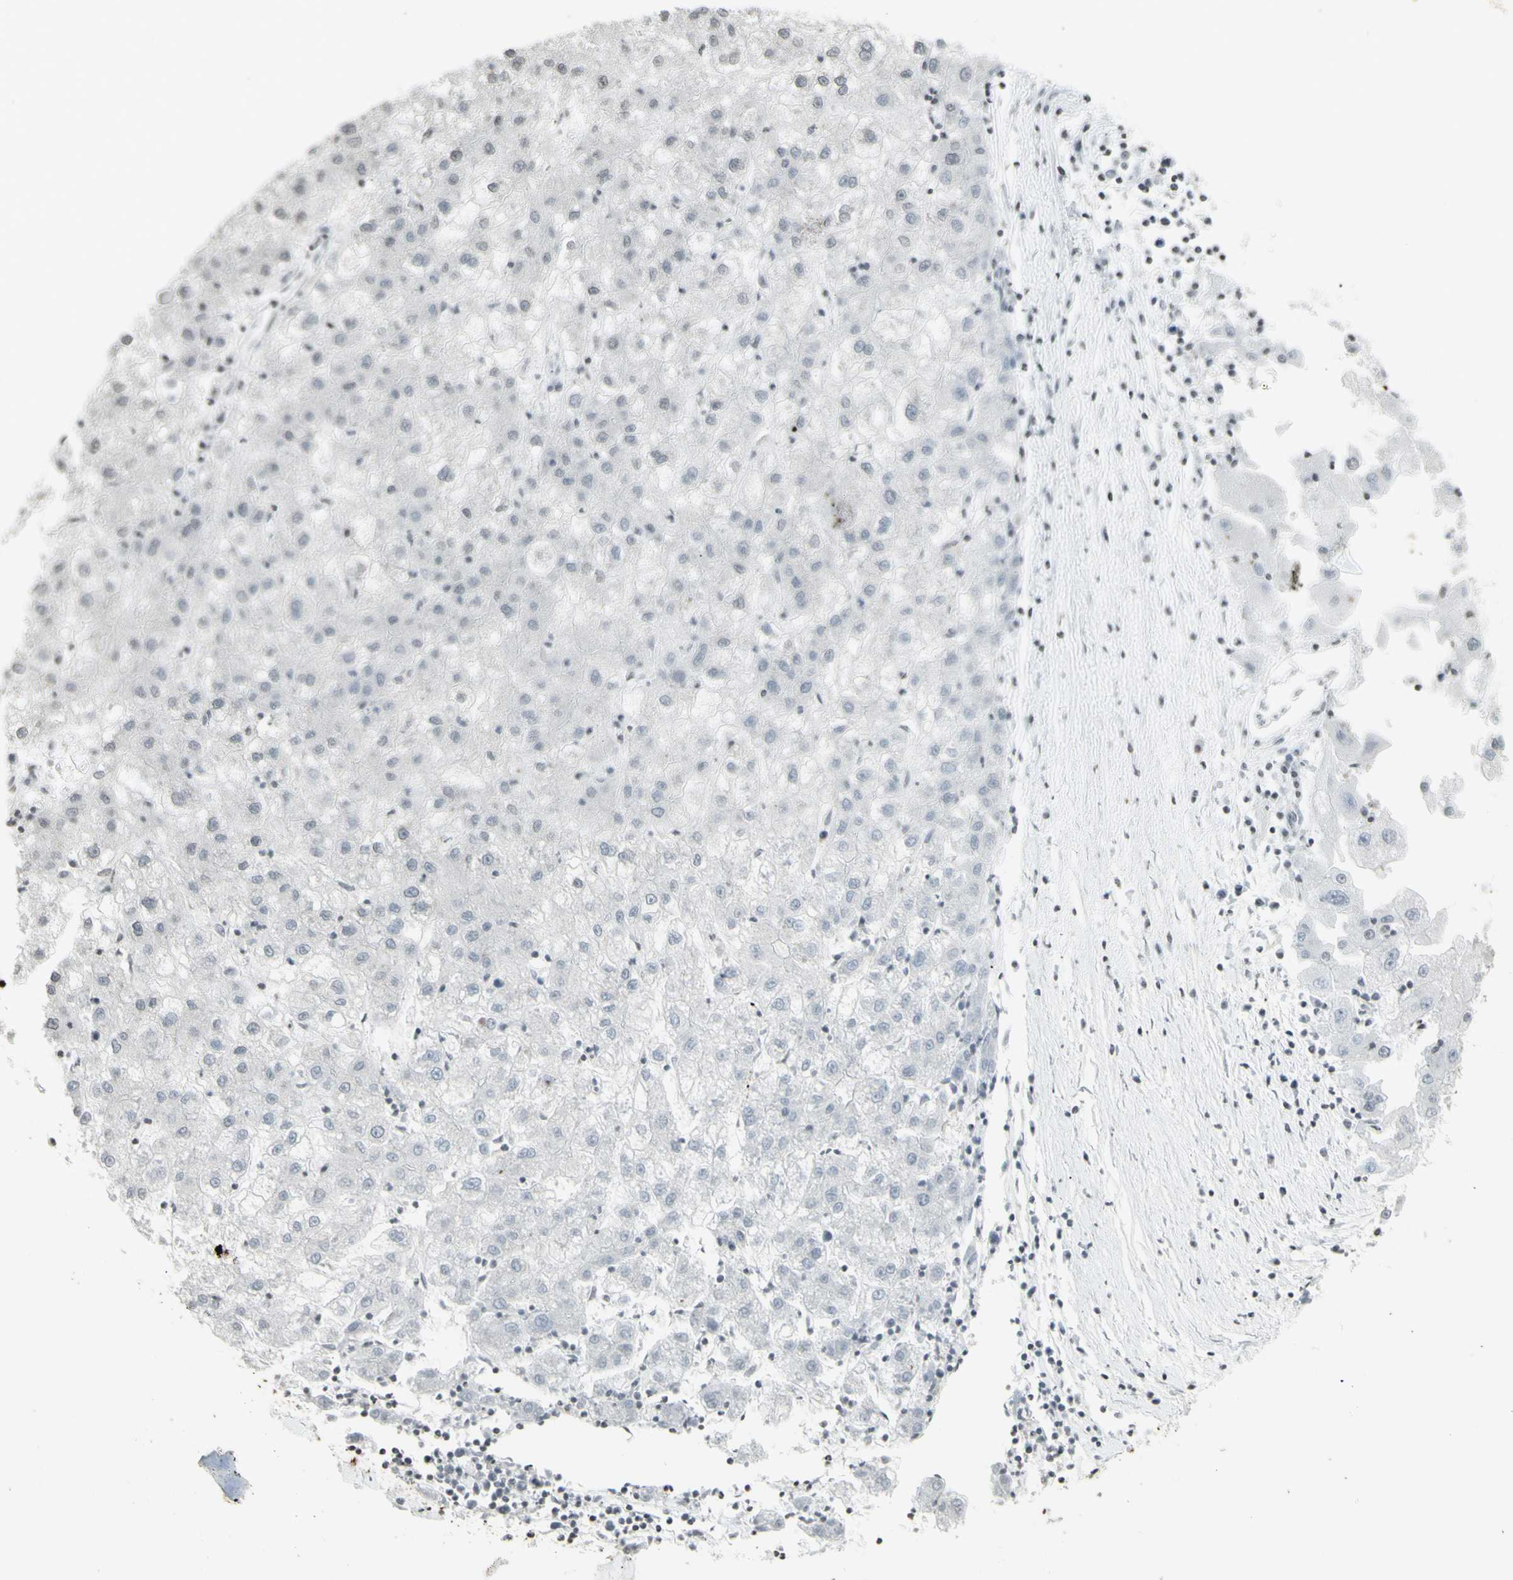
{"staining": {"intensity": "negative", "quantity": "none", "location": "none"}, "tissue": "liver cancer", "cell_type": "Tumor cells", "image_type": "cancer", "snomed": [{"axis": "morphology", "description": "Carcinoma, Hepatocellular, NOS"}, {"axis": "topography", "description": "Liver"}], "caption": "IHC histopathology image of liver cancer stained for a protein (brown), which demonstrates no positivity in tumor cells. (DAB (3,3'-diaminobenzidine) IHC with hematoxylin counter stain).", "gene": "MUC5AC", "patient": {"sex": "male", "age": 72}}